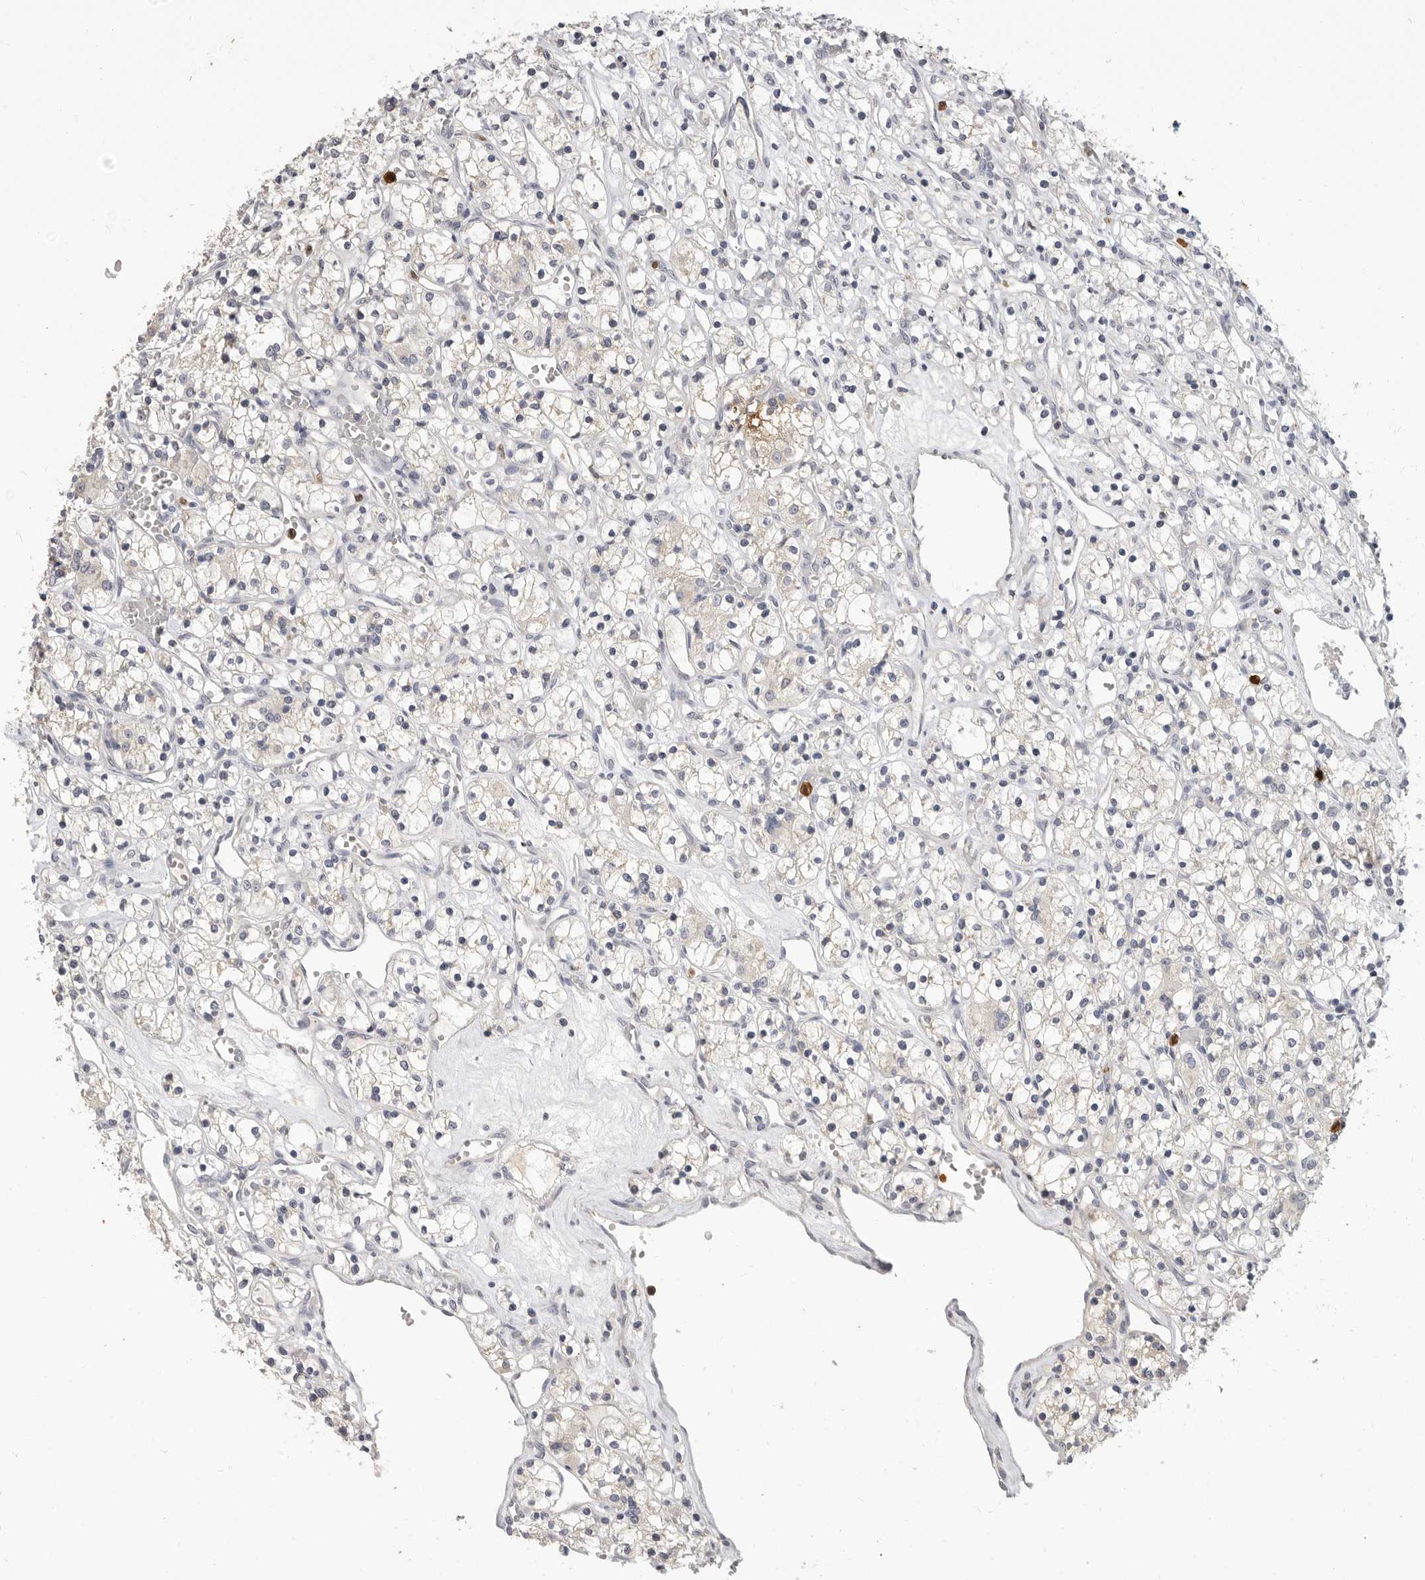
{"staining": {"intensity": "negative", "quantity": "none", "location": "none"}, "tissue": "renal cancer", "cell_type": "Tumor cells", "image_type": "cancer", "snomed": [{"axis": "morphology", "description": "Adenocarcinoma, NOS"}, {"axis": "topography", "description": "Kidney"}], "caption": "IHC histopathology image of renal cancer stained for a protein (brown), which shows no expression in tumor cells.", "gene": "LTBR", "patient": {"sex": "female", "age": 59}}